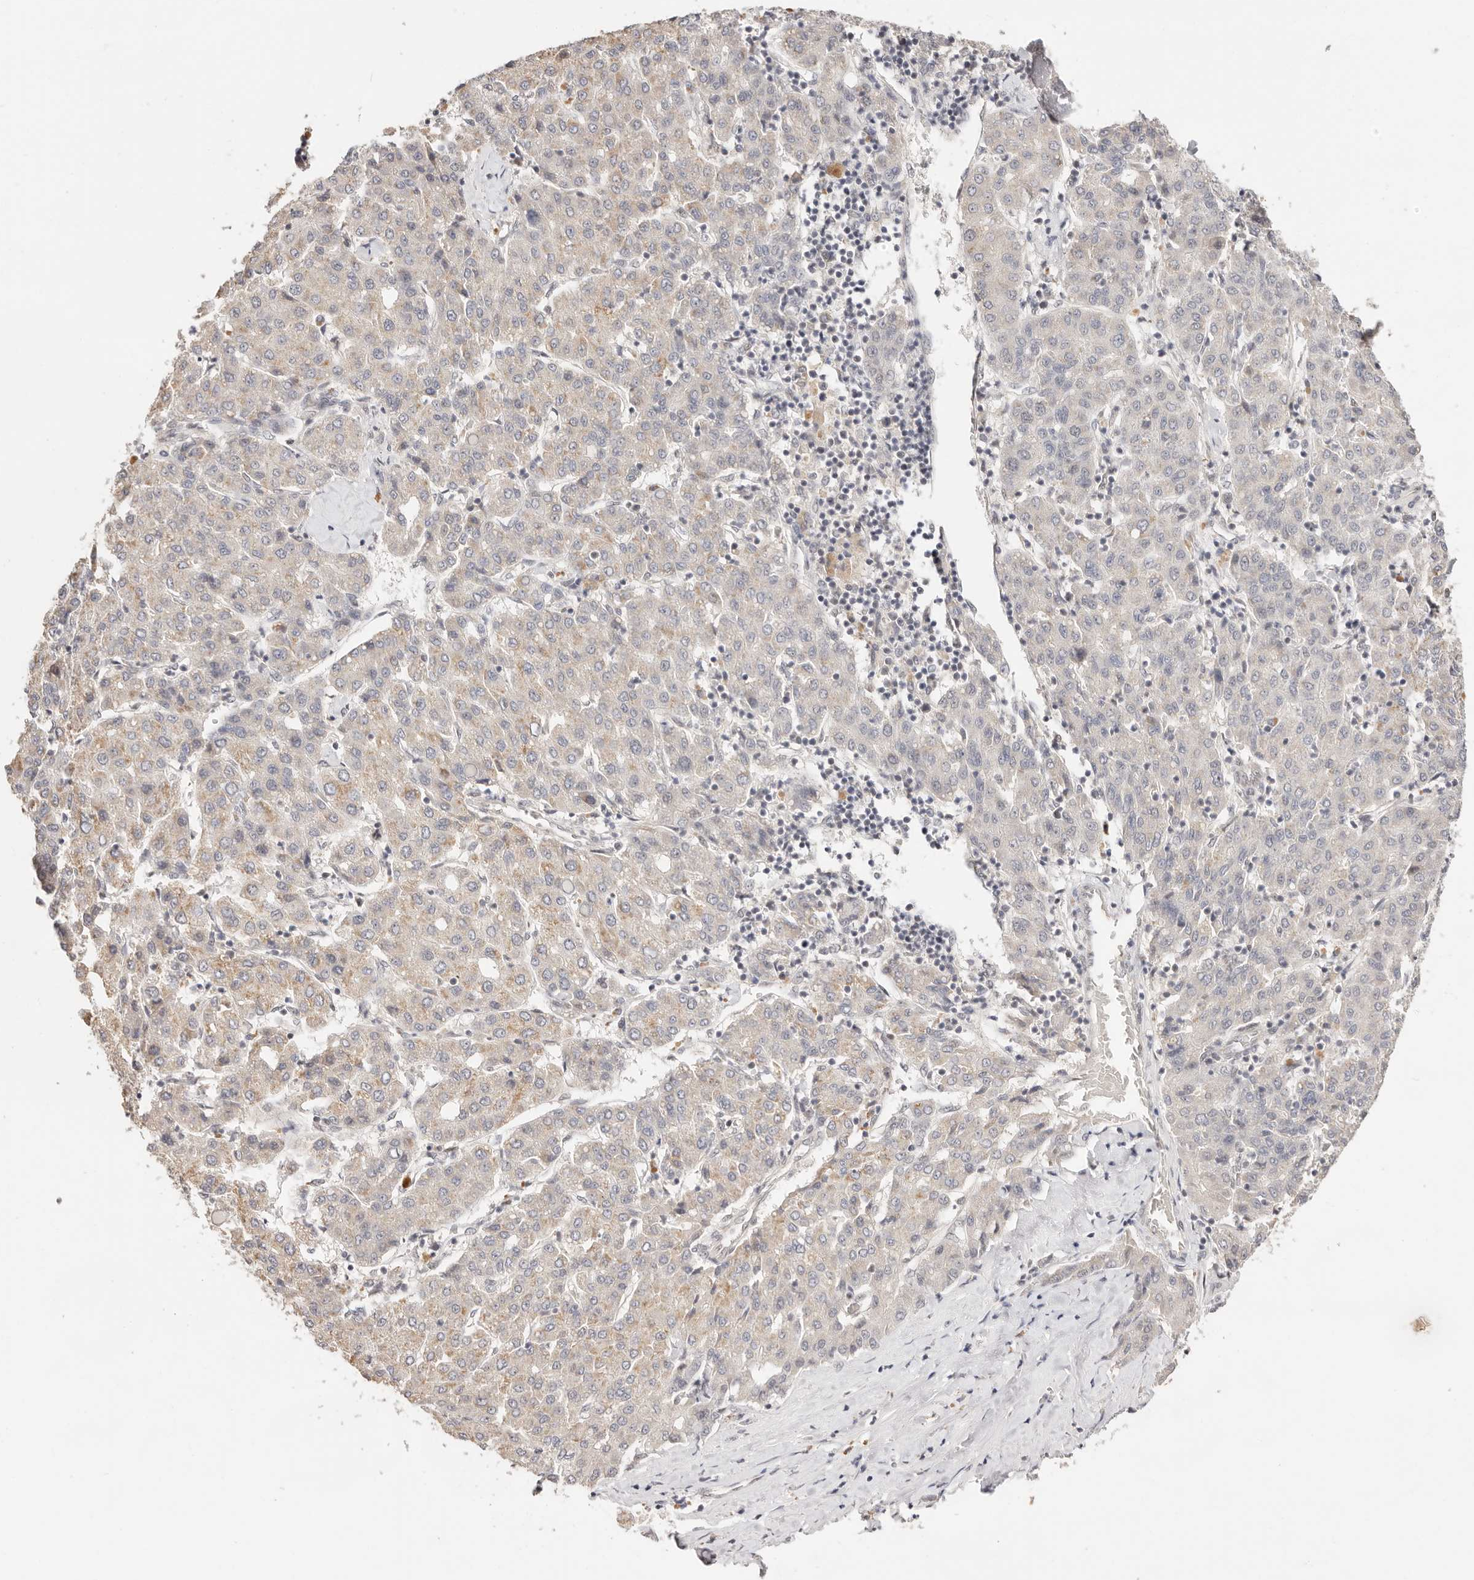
{"staining": {"intensity": "weak", "quantity": "<25%", "location": "cytoplasmic/membranous"}, "tissue": "liver cancer", "cell_type": "Tumor cells", "image_type": "cancer", "snomed": [{"axis": "morphology", "description": "Carcinoma, Hepatocellular, NOS"}, {"axis": "topography", "description": "Liver"}], "caption": "Immunohistochemistry micrograph of human liver hepatocellular carcinoma stained for a protein (brown), which reveals no positivity in tumor cells.", "gene": "RFC3", "patient": {"sex": "male", "age": 65}}